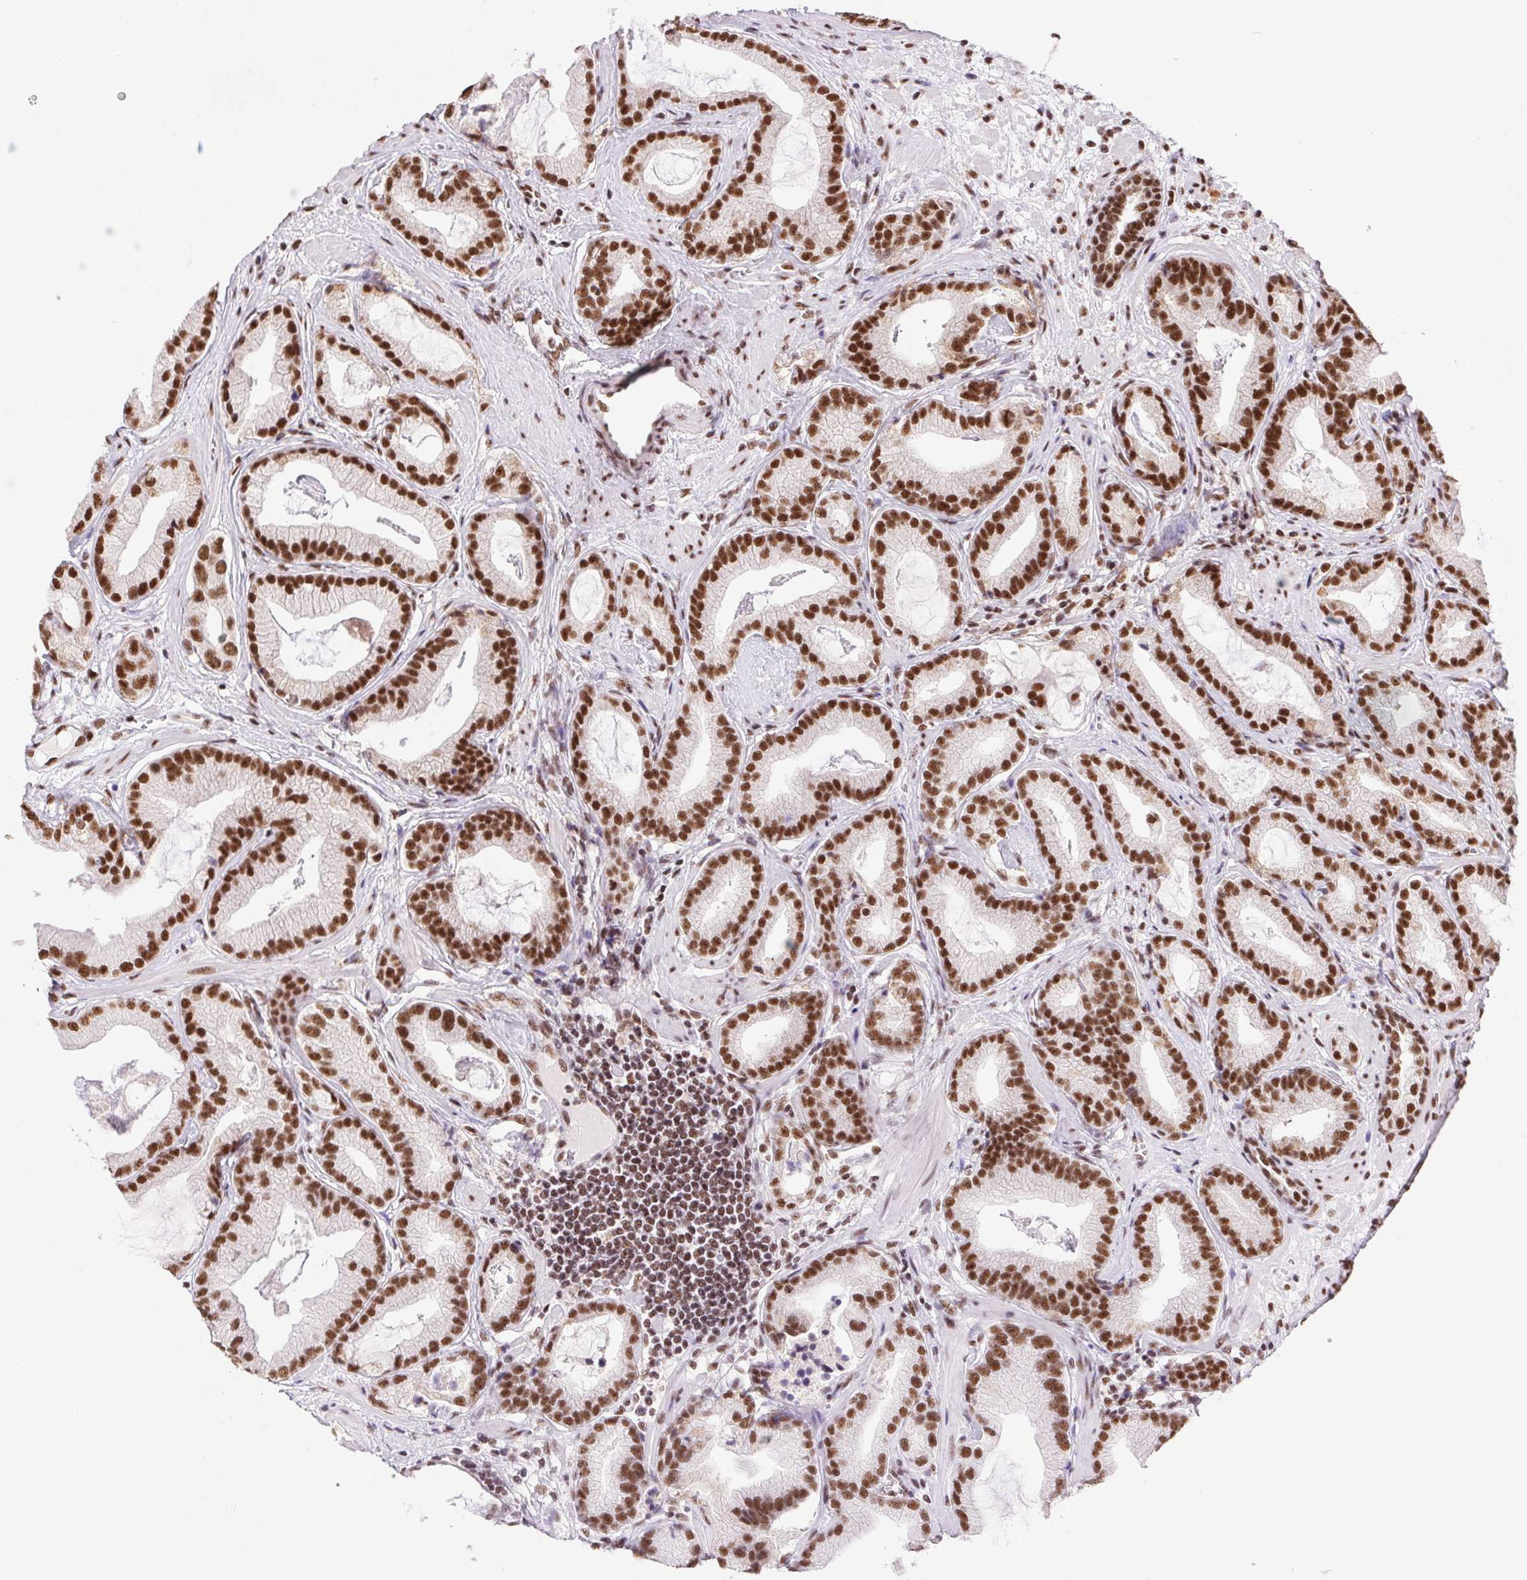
{"staining": {"intensity": "strong", "quantity": ">75%", "location": "nuclear"}, "tissue": "prostate cancer", "cell_type": "Tumor cells", "image_type": "cancer", "snomed": [{"axis": "morphology", "description": "Adenocarcinoma, Low grade"}, {"axis": "topography", "description": "Prostate"}], "caption": "DAB (3,3'-diaminobenzidine) immunohistochemical staining of low-grade adenocarcinoma (prostate) exhibits strong nuclear protein staining in about >75% of tumor cells.", "gene": "ZNF207", "patient": {"sex": "male", "age": 62}}